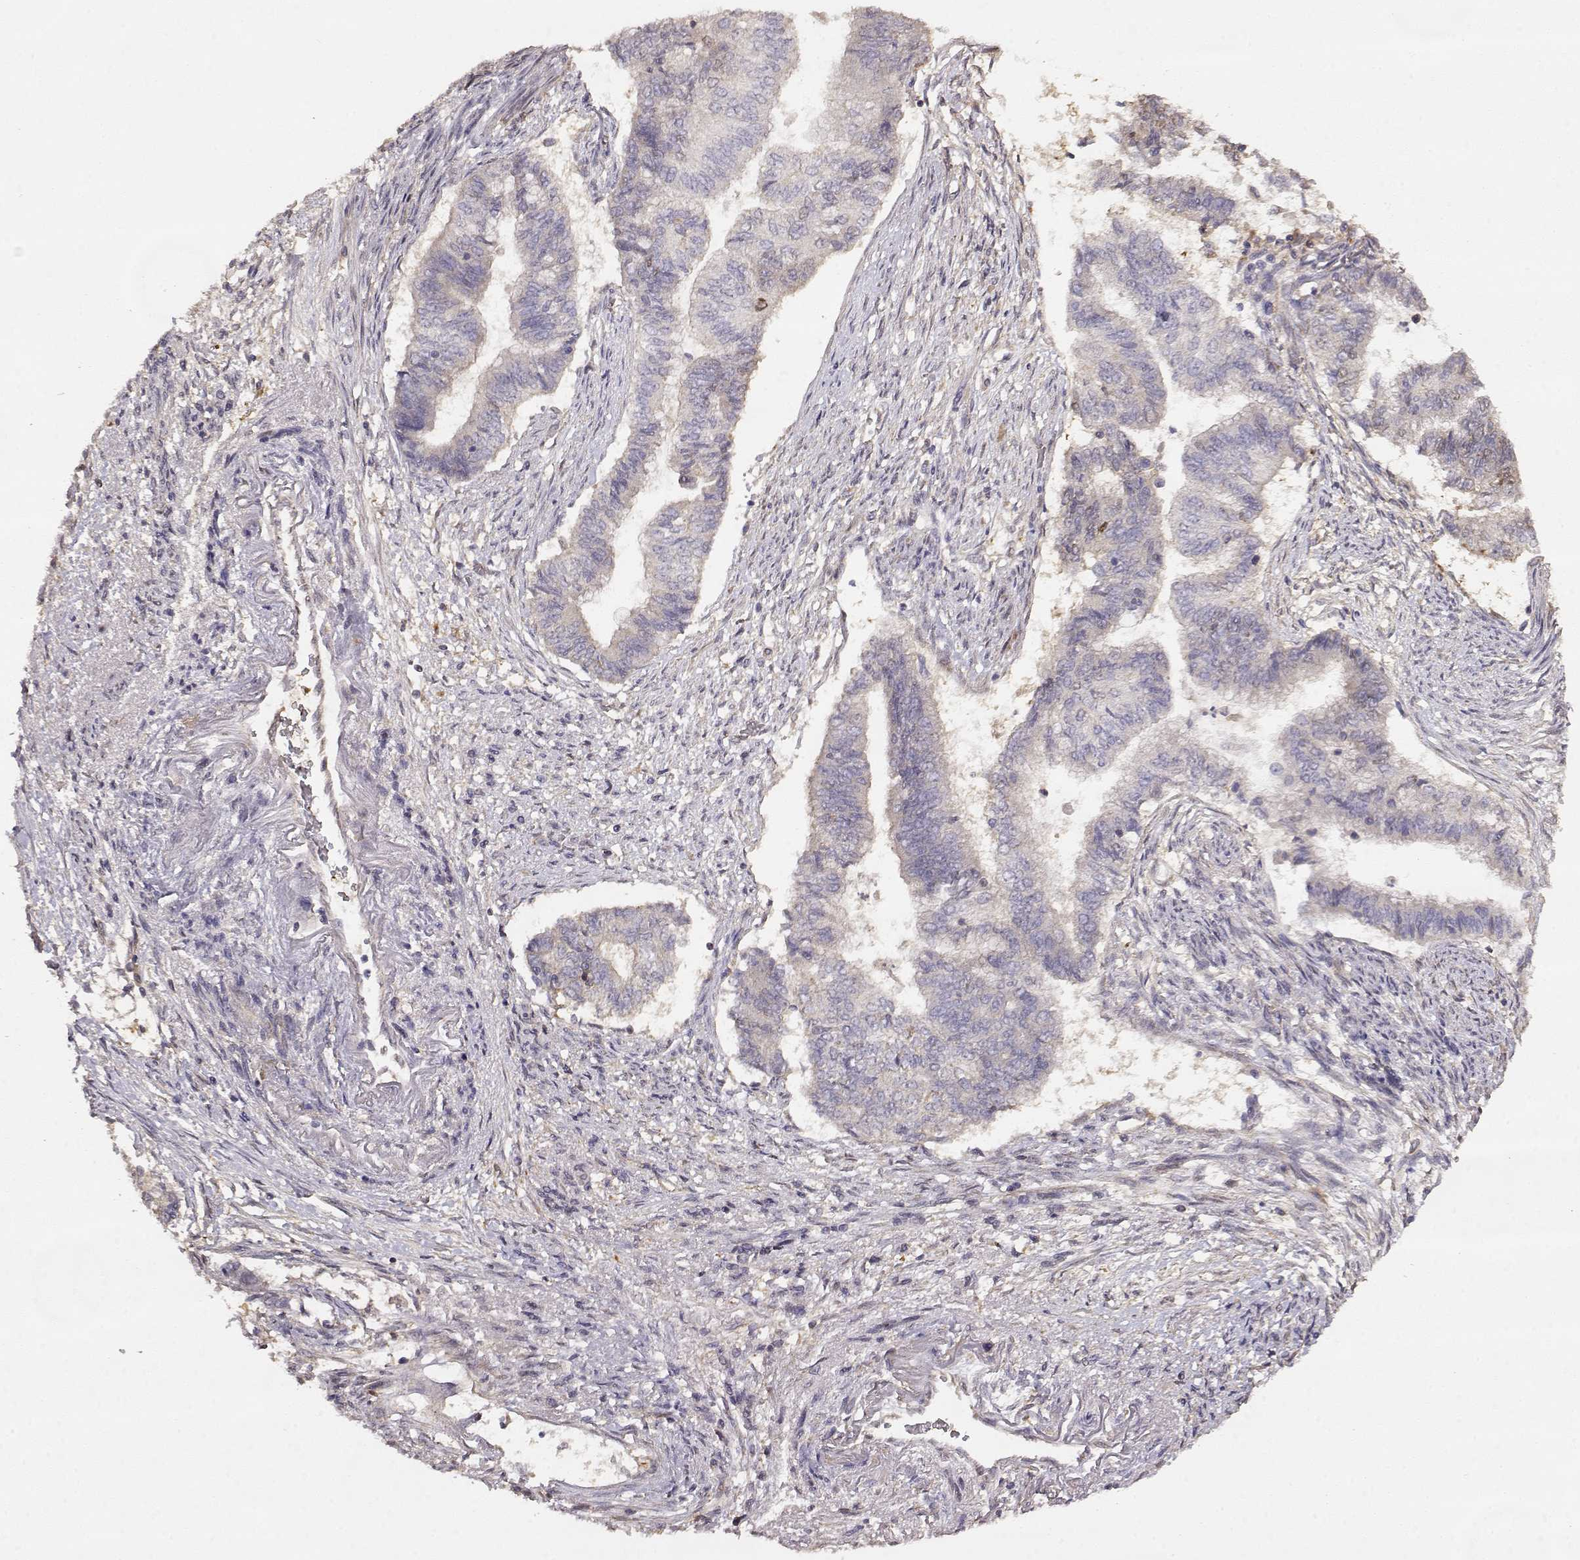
{"staining": {"intensity": "weak", "quantity": "25%-75%", "location": "cytoplasmic/membranous"}, "tissue": "endometrial cancer", "cell_type": "Tumor cells", "image_type": "cancer", "snomed": [{"axis": "morphology", "description": "Adenocarcinoma, NOS"}, {"axis": "topography", "description": "Endometrium"}], "caption": "About 25%-75% of tumor cells in human endometrial cancer demonstrate weak cytoplasmic/membranous protein staining as visualized by brown immunohistochemical staining.", "gene": "CRIM1", "patient": {"sex": "female", "age": 65}}